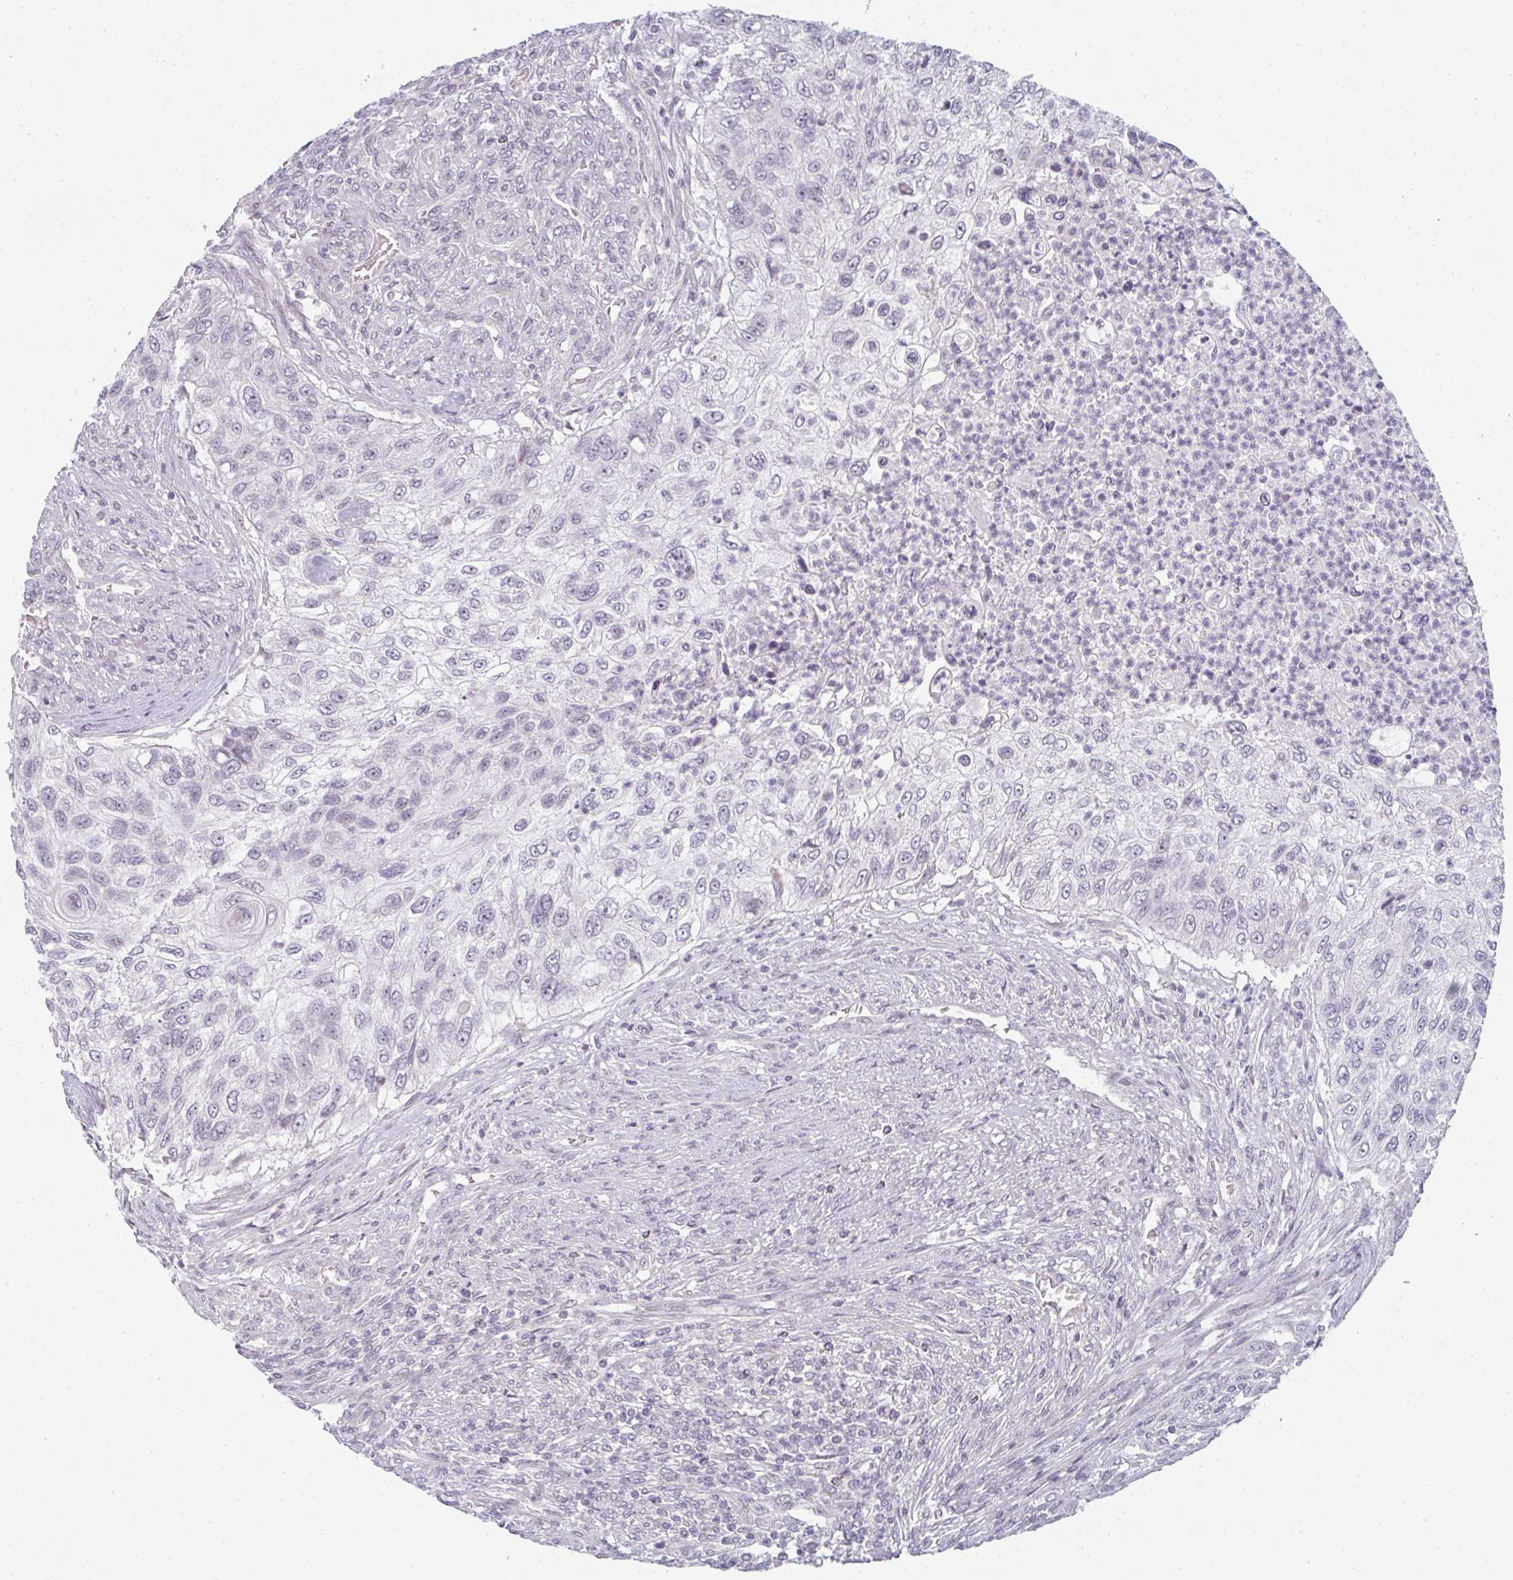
{"staining": {"intensity": "negative", "quantity": "none", "location": "none"}, "tissue": "urothelial cancer", "cell_type": "Tumor cells", "image_type": "cancer", "snomed": [{"axis": "morphology", "description": "Urothelial carcinoma, High grade"}, {"axis": "topography", "description": "Urinary bladder"}], "caption": "Protein analysis of urothelial cancer displays no significant staining in tumor cells.", "gene": "RBBP6", "patient": {"sex": "female", "age": 60}}